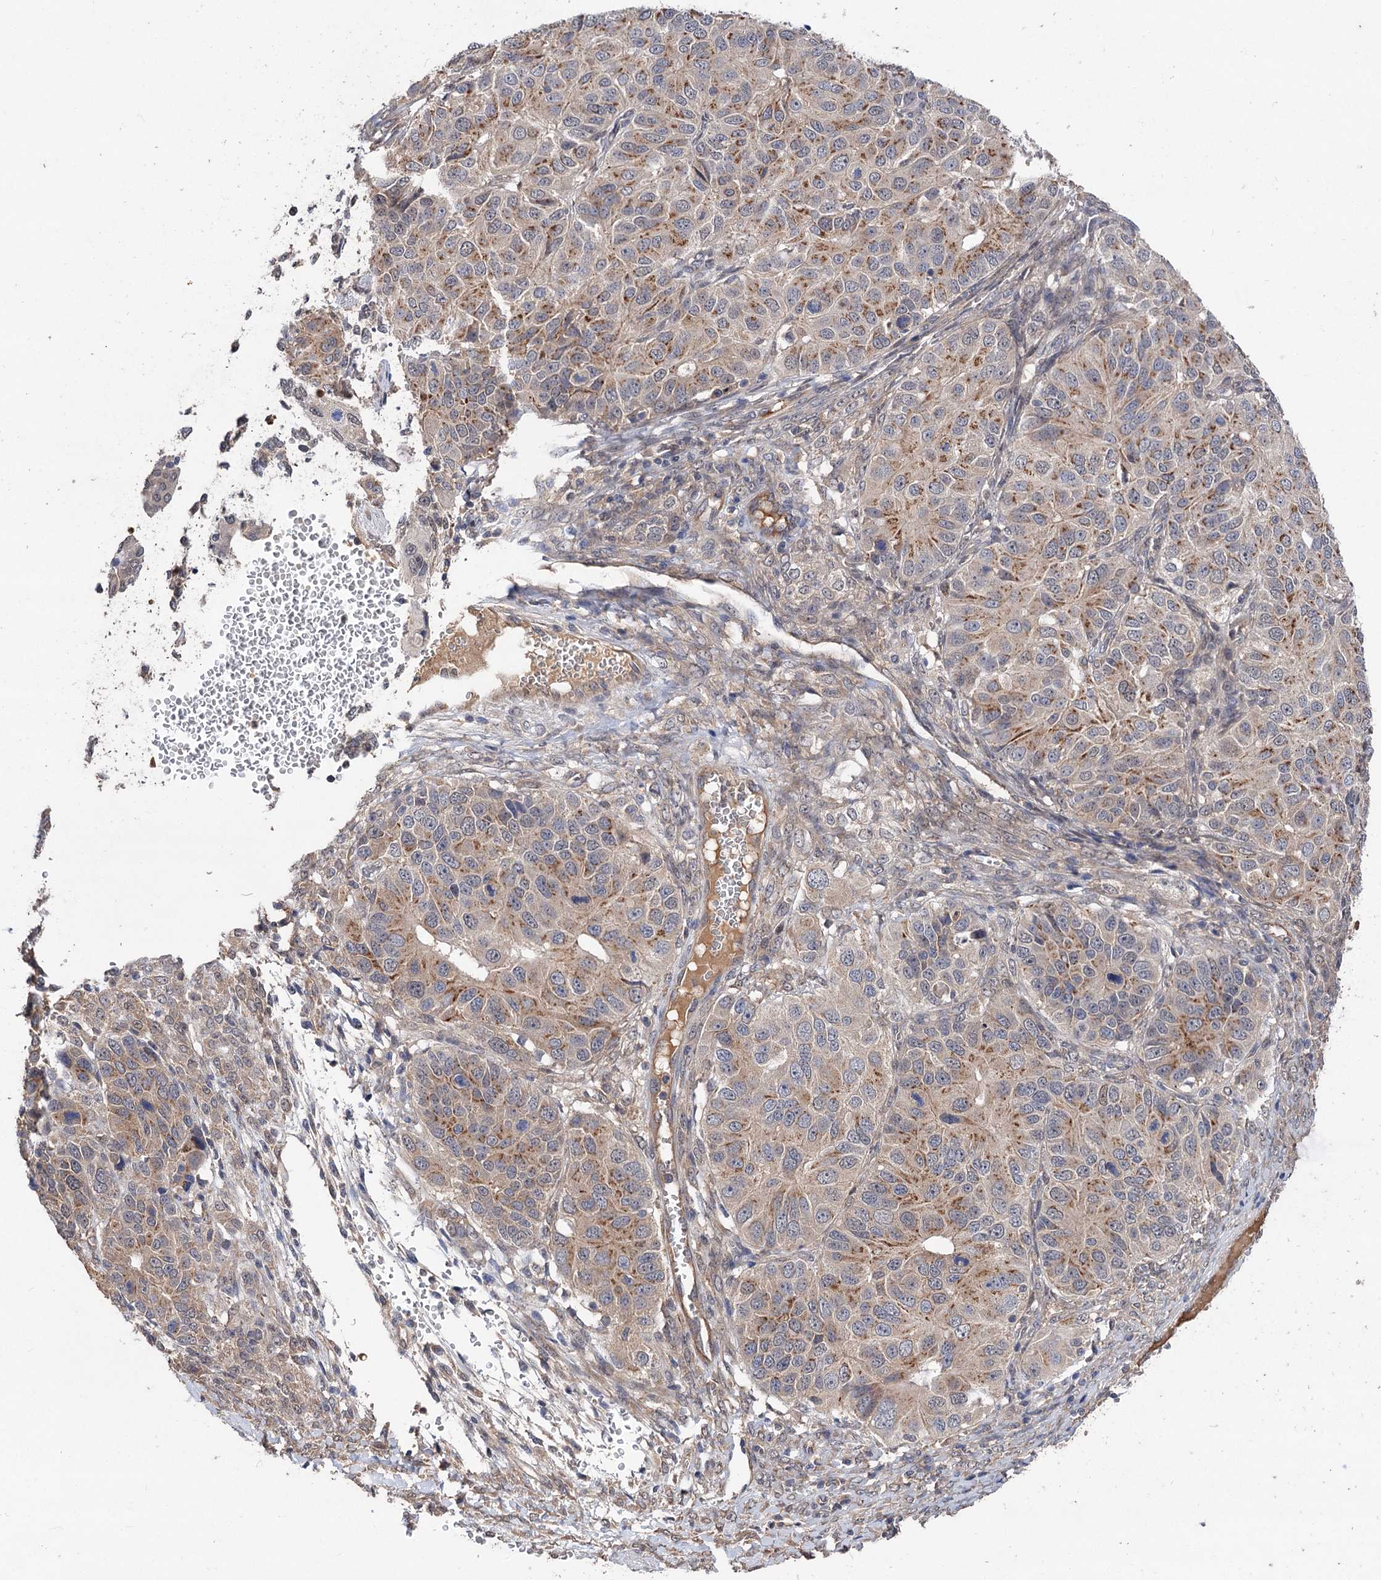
{"staining": {"intensity": "moderate", "quantity": ">75%", "location": "cytoplasmic/membranous"}, "tissue": "ovarian cancer", "cell_type": "Tumor cells", "image_type": "cancer", "snomed": [{"axis": "morphology", "description": "Carcinoma, endometroid"}, {"axis": "topography", "description": "Ovary"}], "caption": "About >75% of tumor cells in human endometroid carcinoma (ovarian) reveal moderate cytoplasmic/membranous protein staining as visualized by brown immunohistochemical staining.", "gene": "NUDCD2", "patient": {"sex": "female", "age": 51}}